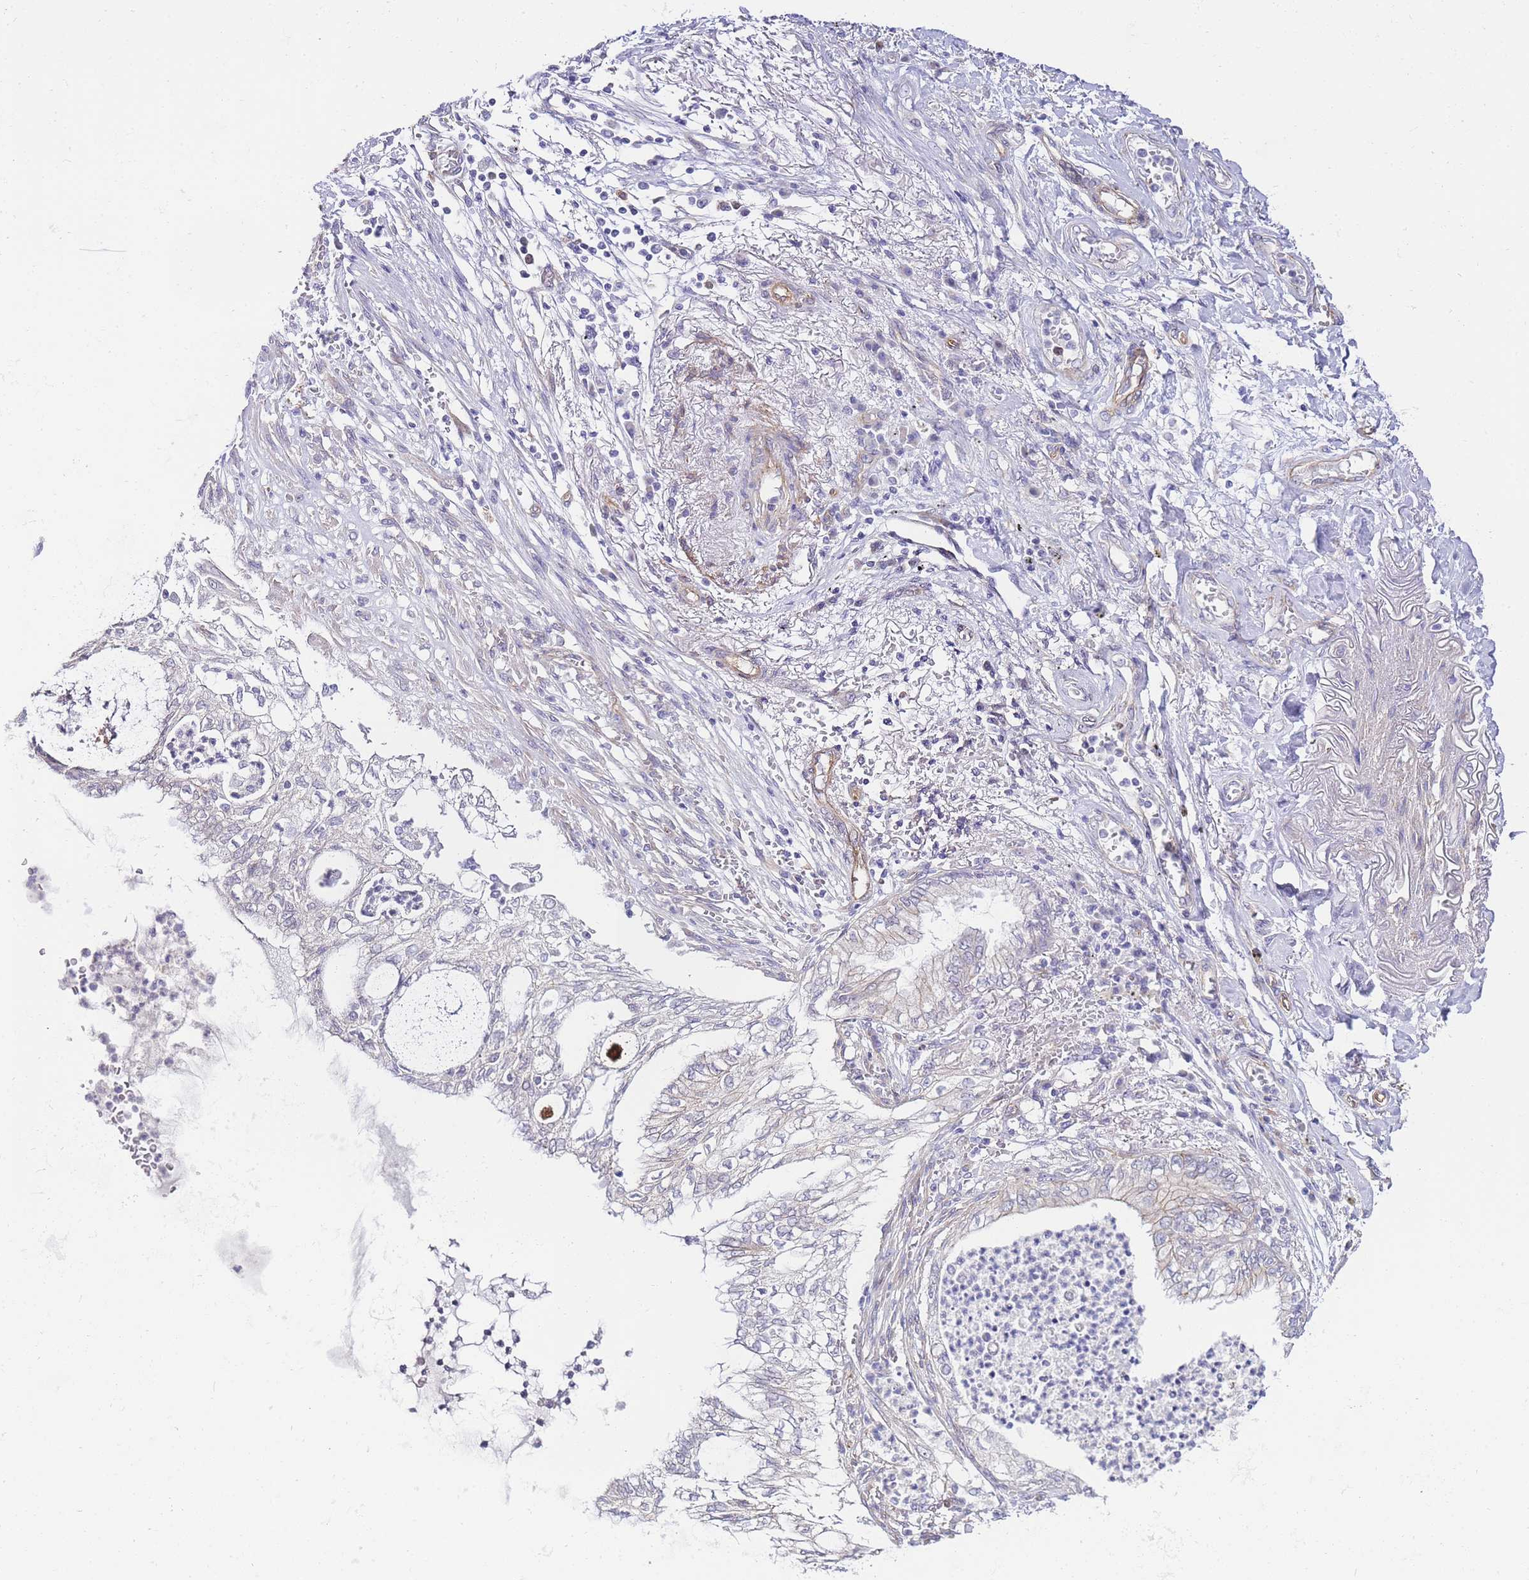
{"staining": {"intensity": "negative", "quantity": "none", "location": "none"}, "tissue": "lung cancer", "cell_type": "Tumor cells", "image_type": "cancer", "snomed": [{"axis": "morphology", "description": "Adenocarcinoma, NOS"}, {"axis": "topography", "description": "Lung"}], "caption": "This is a image of immunohistochemistry staining of adenocarcinoma (lung), which shows no staining in tumor cells.", "gene": "PDCD7", "patient": {"sex": "female", "age": 70}}